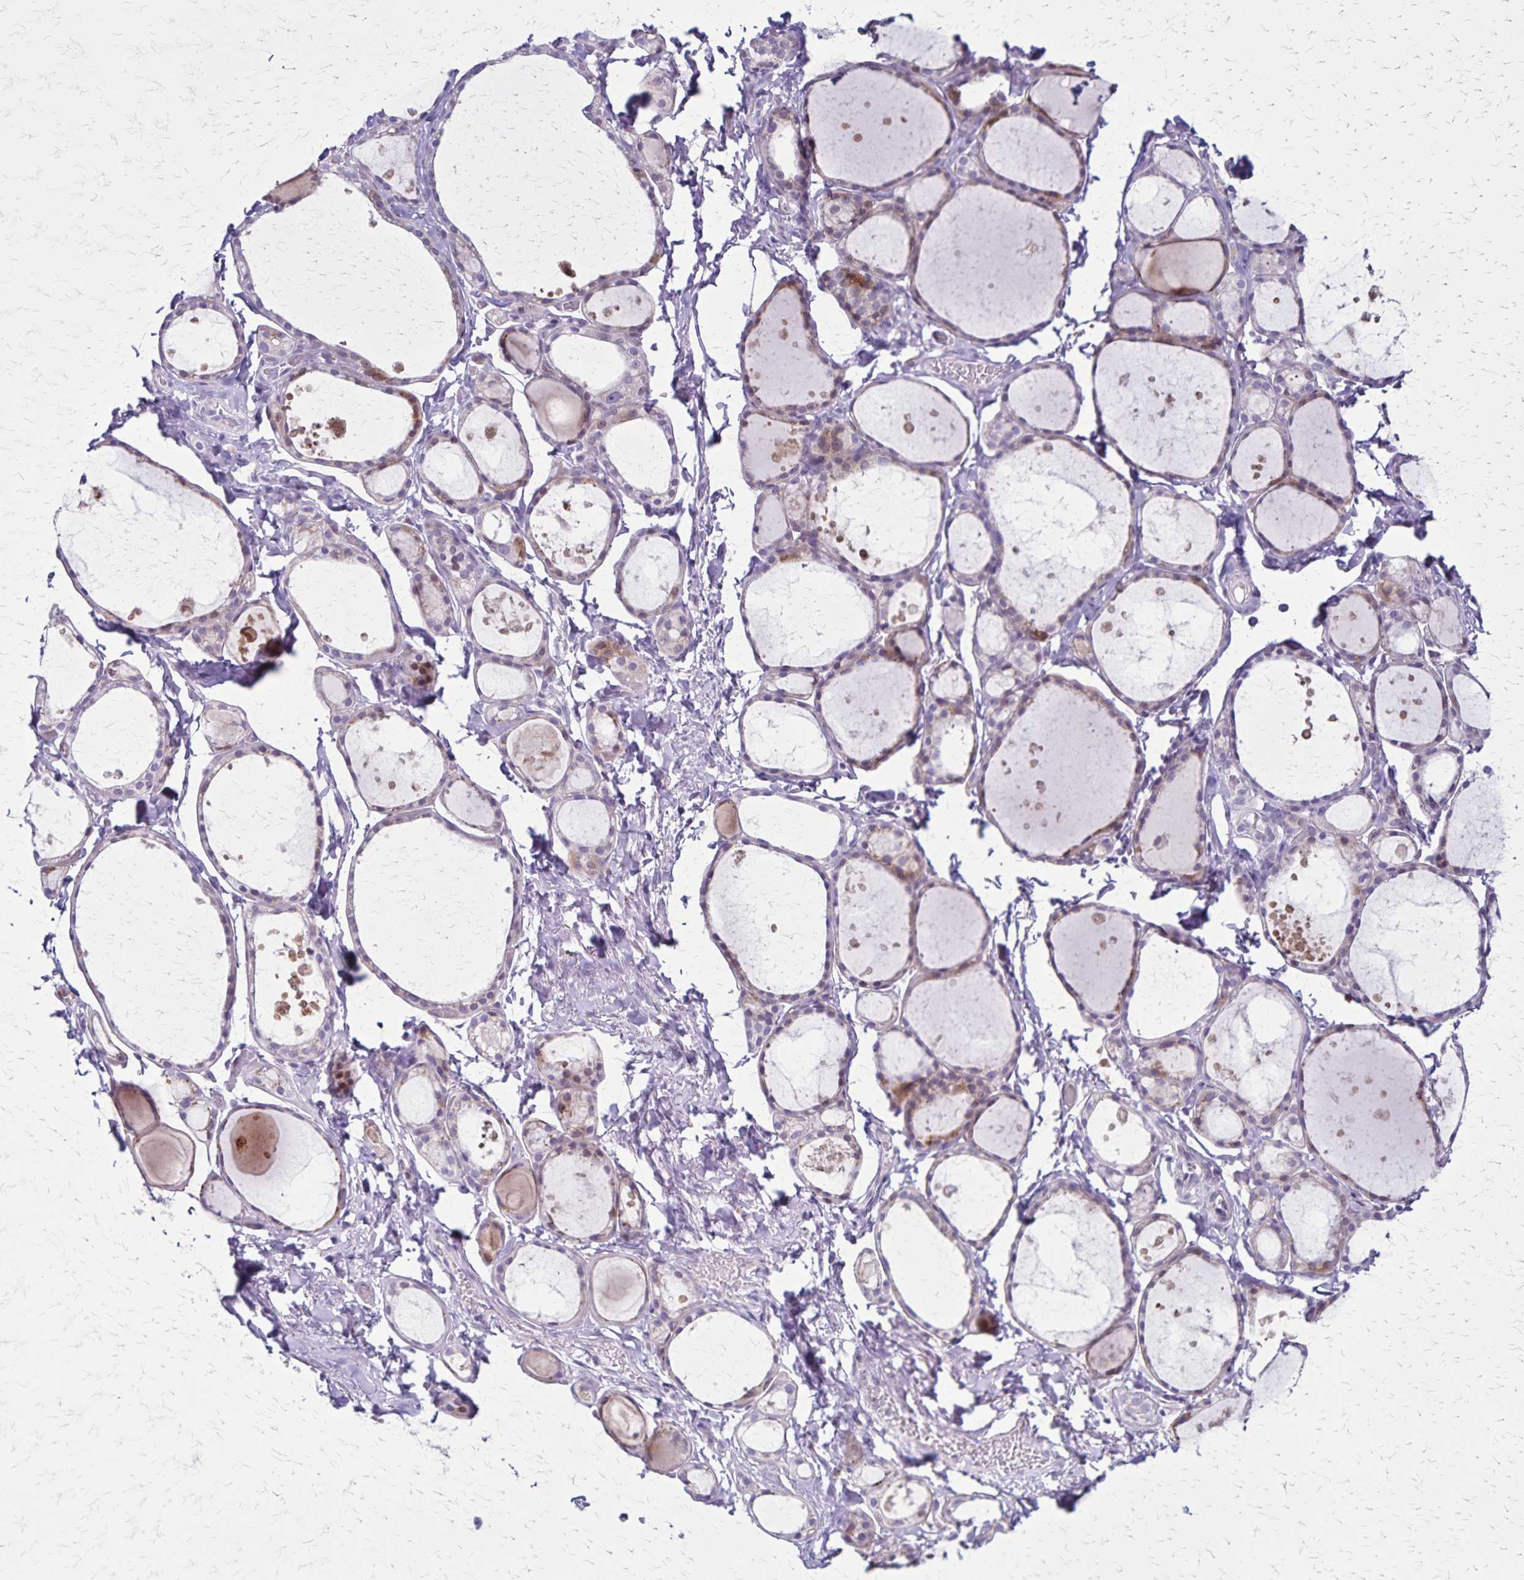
{"staining": {"intensity": "weak", "quantity": "<25%", "location": "cytoplasmic/membranous"}, "tissue": "thyroid gland", "cell_type": "Glandular cells", "image_type": "normal", "snomed": [{"axis": "morphology", "description": "Normal tissue, NOS"}, {"axis": "topography", "description": "Thyroid gland"}], "caption": "Immunohistochemistry histopathology image of normal thyroid gland stained for a protein (brown), which displays no expression in glandular cells. Brightfield microscopy of IHC stained with DAB (brown) and hematoxylin (blue), captured at high magnification.", "gene": "OR51B5", "patient": {"sex": "male", "age": 68}}